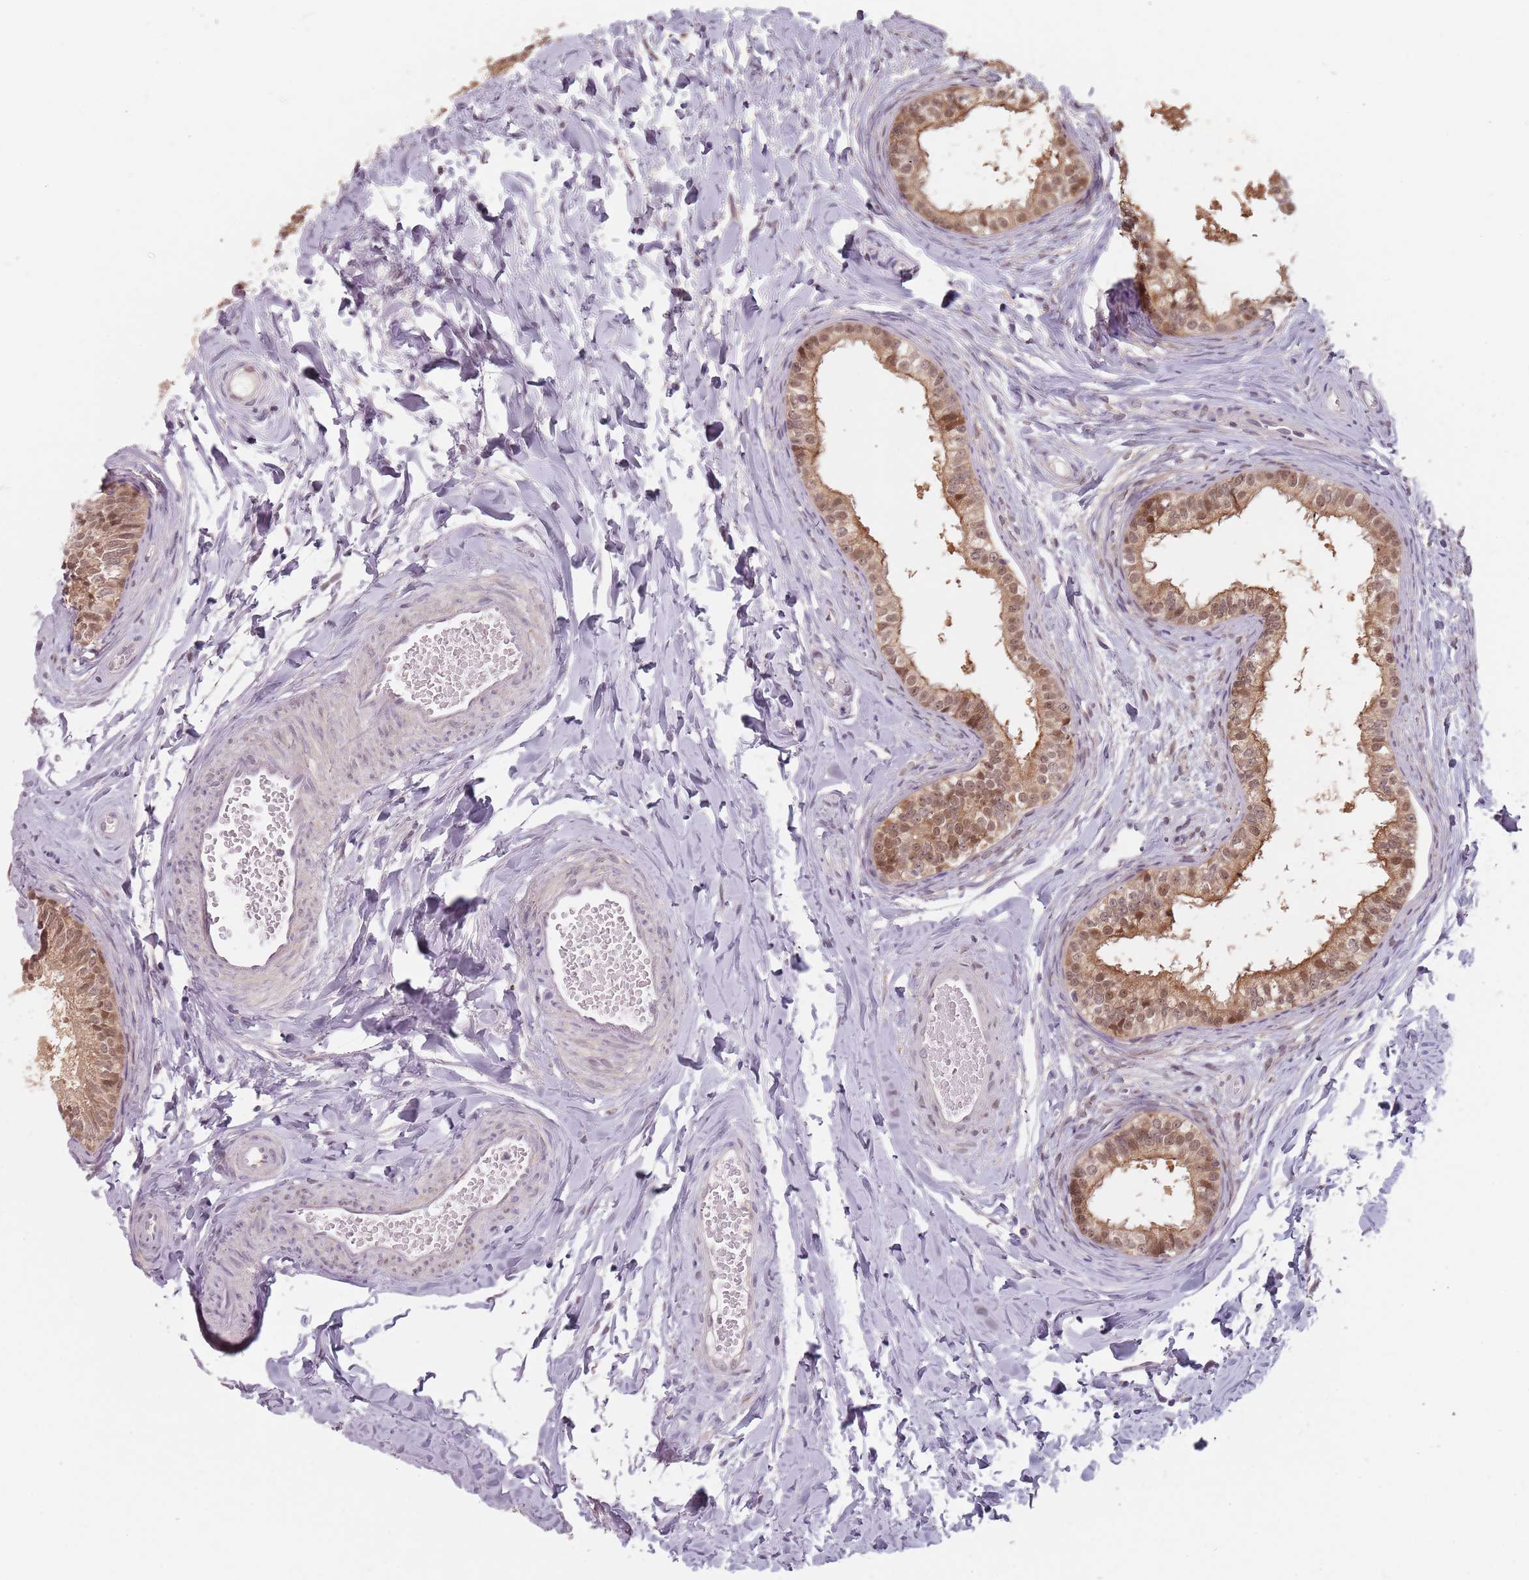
{"staining": {"intensity": "moderate", "quantity": ">75%", "location": "cytoplasmic/membranous,nuclear"}, "tissue": "epididymis", "cell_type": "Glandular cells", "image_type": "normal", "snomed": [{"axis": "morphology", "description": "Normal tissue, NOS"}, {"axis": "topography", "description": "Epididymis"}], "caption": "Protein staining exhibits moderate cytoplasmic/membranous,nuclear expression in about >75% of glandular cells in normal epididymis.", "gene": "NAXE", "patient": {"sex": "male", "age": 34}}